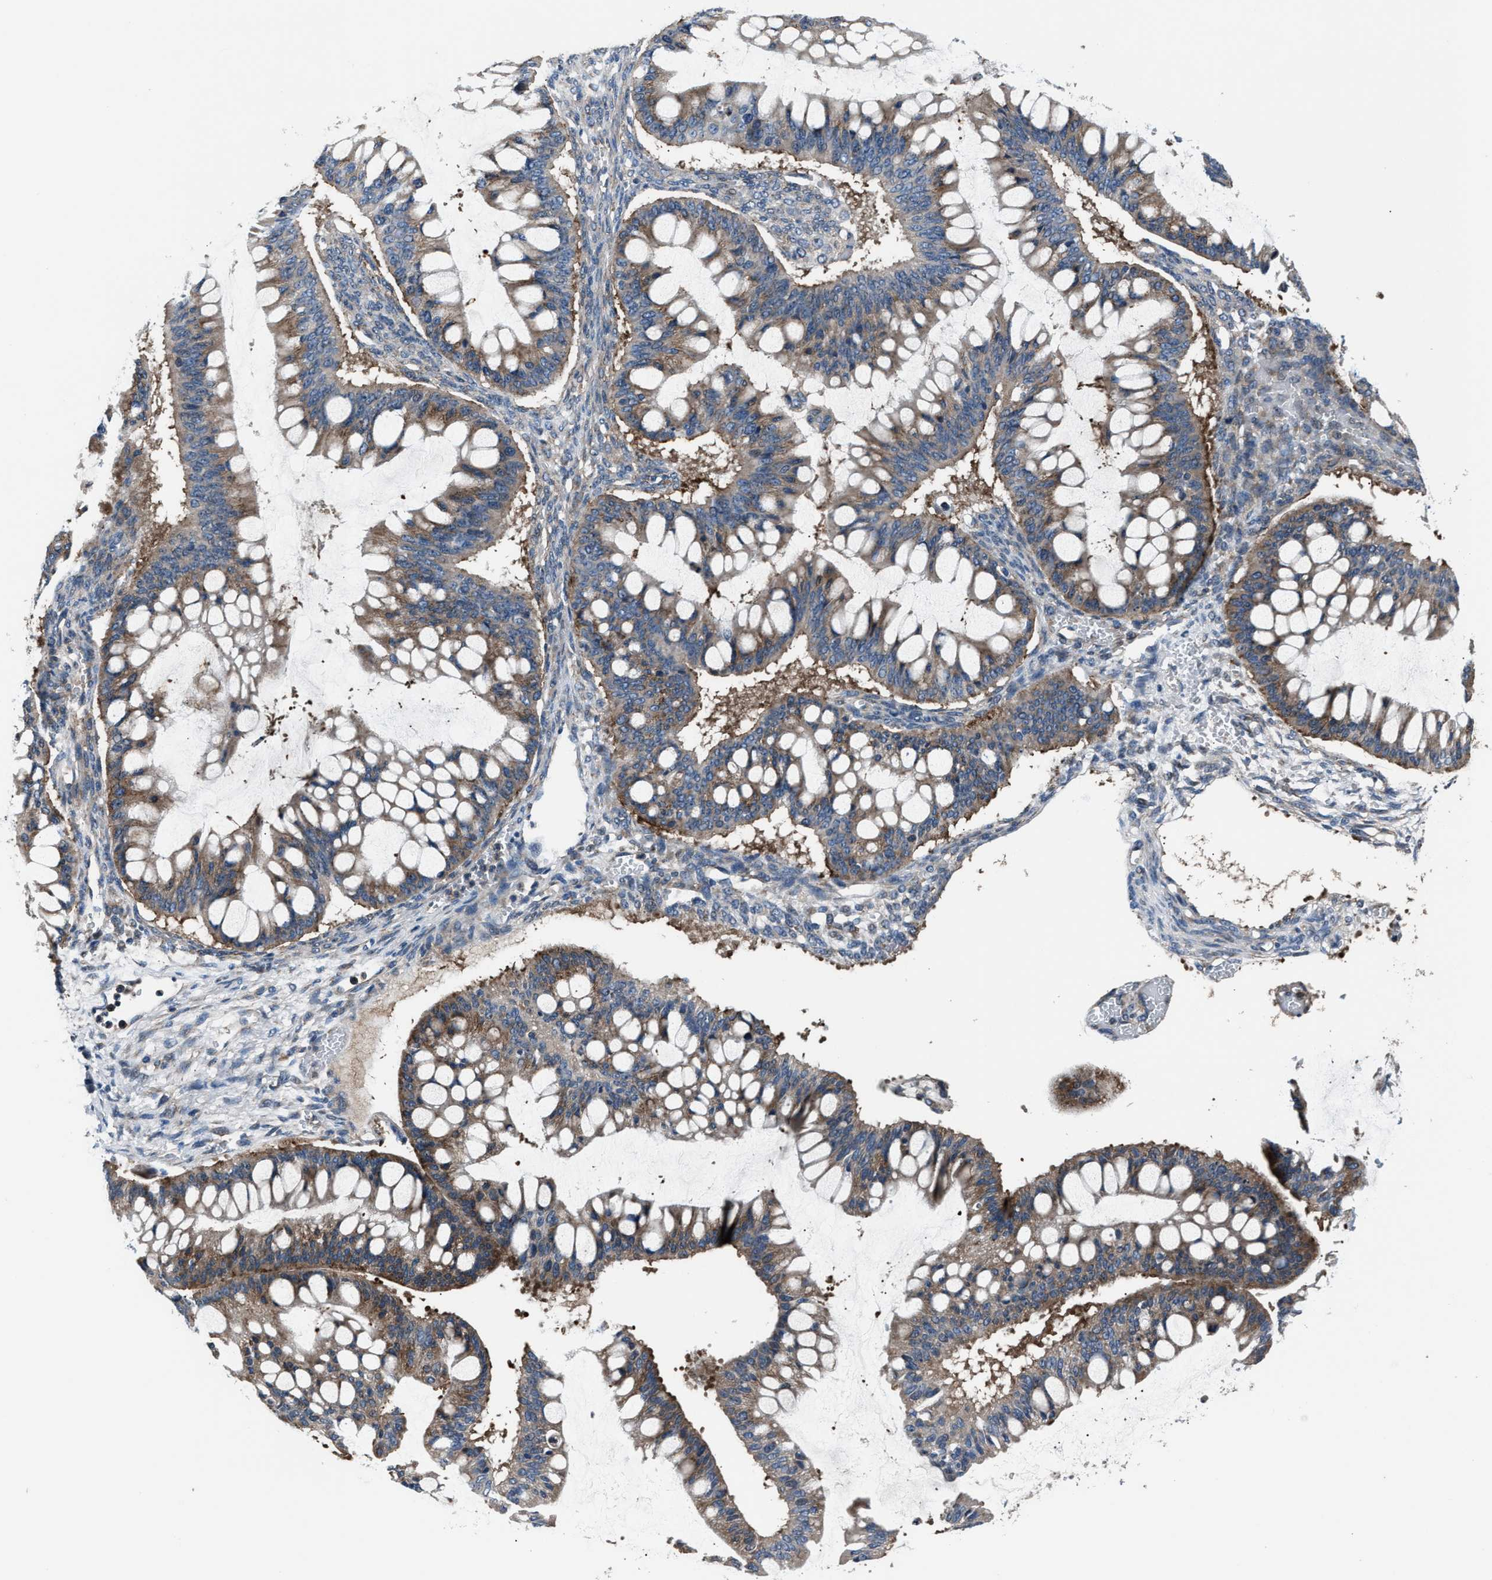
{"staining": {"intensity": "moderate", "quantity": "25%-75%", "location": "cytoplasmic/membranous"}, "tissue": "ovarian cancer", "cell_type": "Tumor cells", "image_type": "cancer", "snomed": [{"axis": "morphology", "description": "Cystadenocarcinoma, mucinous, NOS"}, {"axis": "topography", "description": "Ovary"}], "caption": "Ovarian cancer (mucinous cystadenocarcinoma) stained with DAB (3,3'-diaminobenzidine) immunohistochemistry shows medium levels of moderate cytoplasmic/membranous expression in about 25%-75% of tumor cells.", "gene": "IMPDH2", "patient": {"sex": "female", "age": 73}}